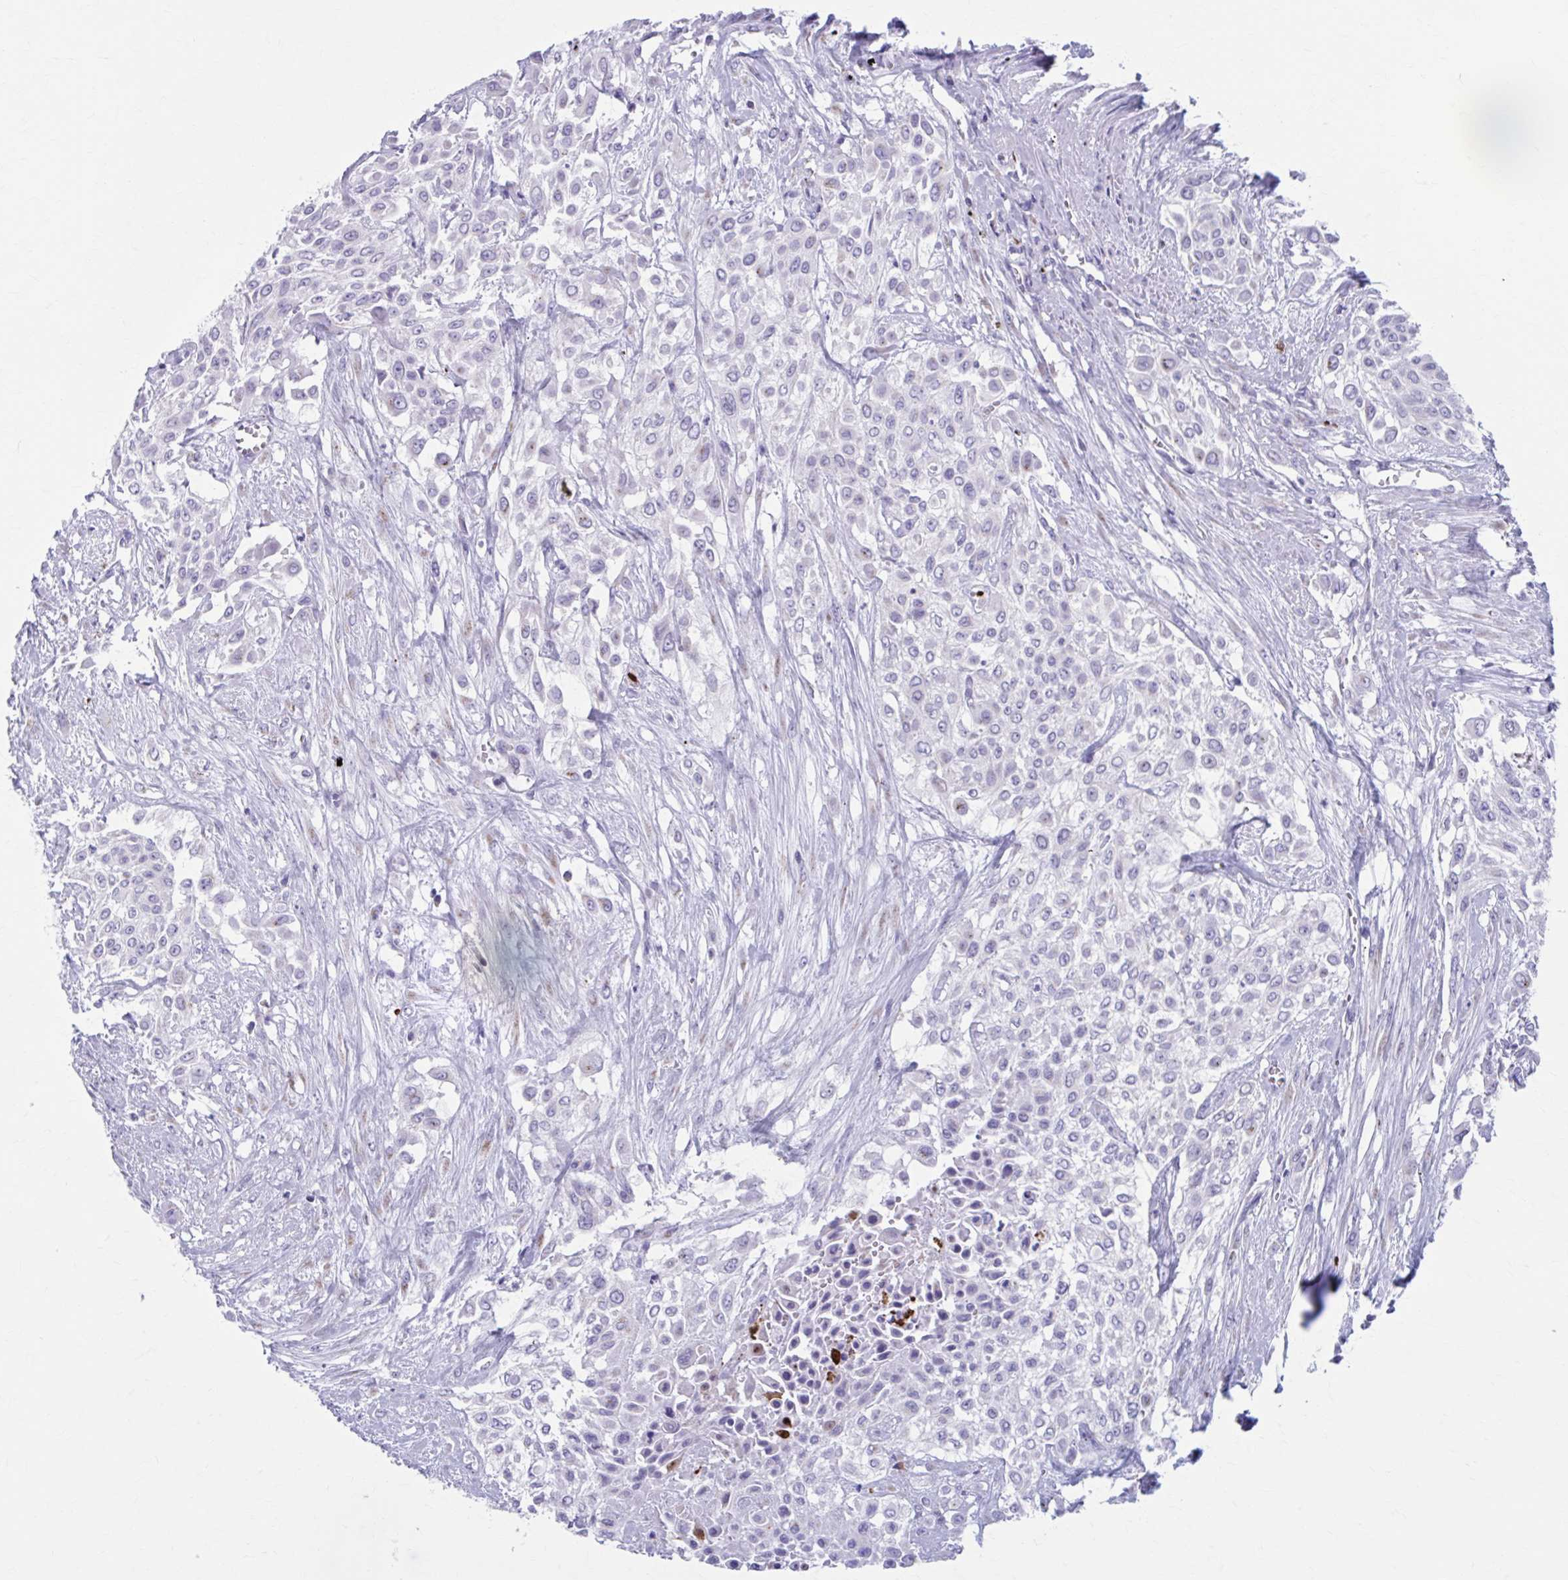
{"staining": {"intensity": "negative", "quantity": "none", "location": "none"}, "tissue": "urothelial cancer", "cell_type": "Tumor cells", "image_type": "cancer", "snomed": [{"axis": "morphology", "description": "Urothelial carcinoma, High grade"}, {"axis": "topography", "description": "Urinary bladder"}], "caption": "IHC image of neoplastic tissue: human urothelial carcinoma (high-grade) stained with DAB displays no significant protein positivity in tumor cells.", "gene": "KCNE2", "patient": {"sex": "male", "age": 57}}